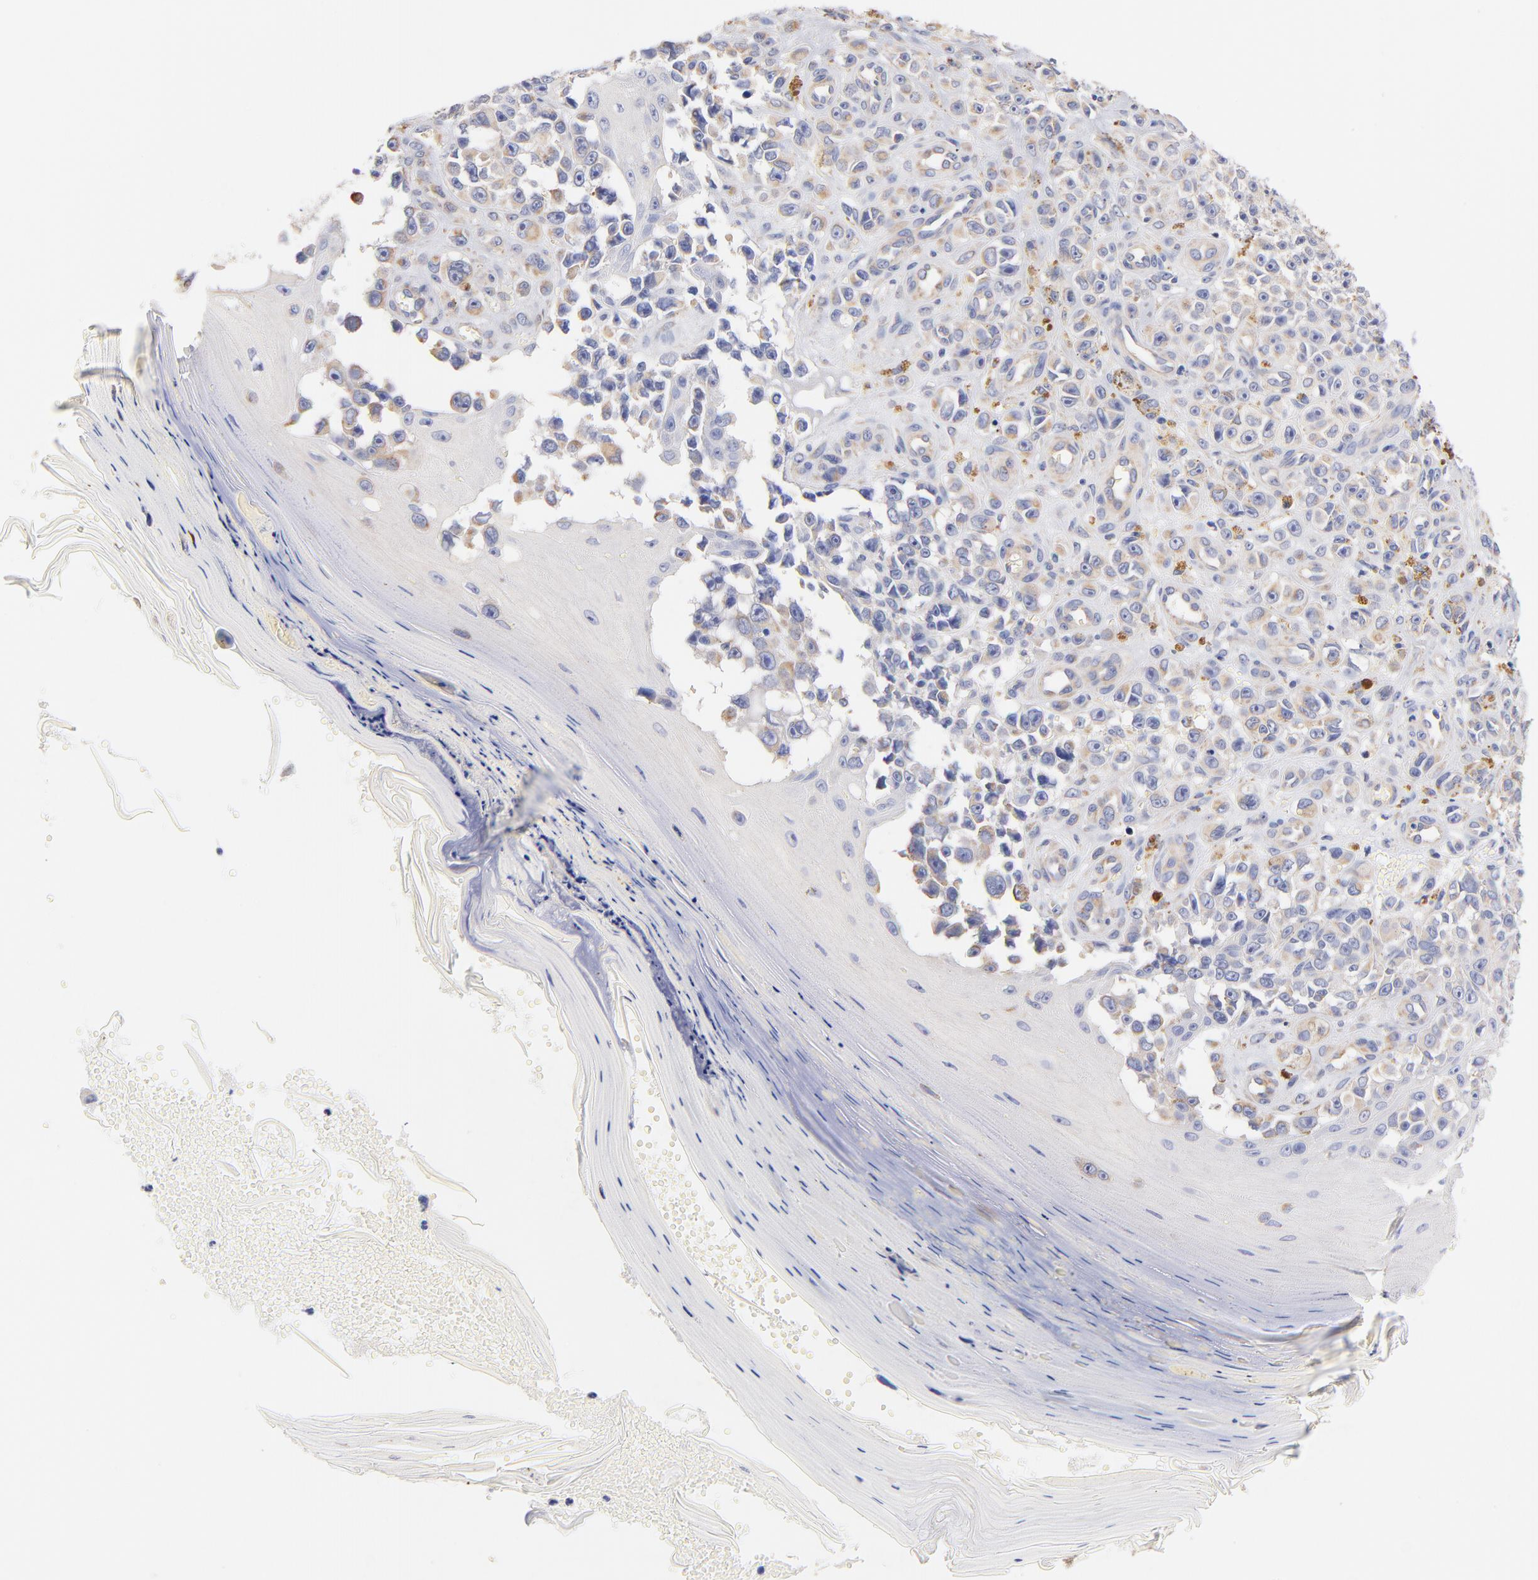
{"staining": {"intensity": "weak", "quantity": ">75%", "location": "cytoplasmic/membranous"}, "tissue": "melanoma", "cell_type": "Tumor cells", "image_type": "cancer", "snomed": [{"axis": "morphology", "description": "Malignant melanoma, NOS"}, {"axis": "topography", "description": "Skin"}], "caption": "Immunohistochemistry of malignant melanoma demonstrates low levels of weak cytoplasmic/membranous staining in about >75% of tumor cells.", "gene": "HS3ST1", "patient": {"sex": "female", "age": 82}}